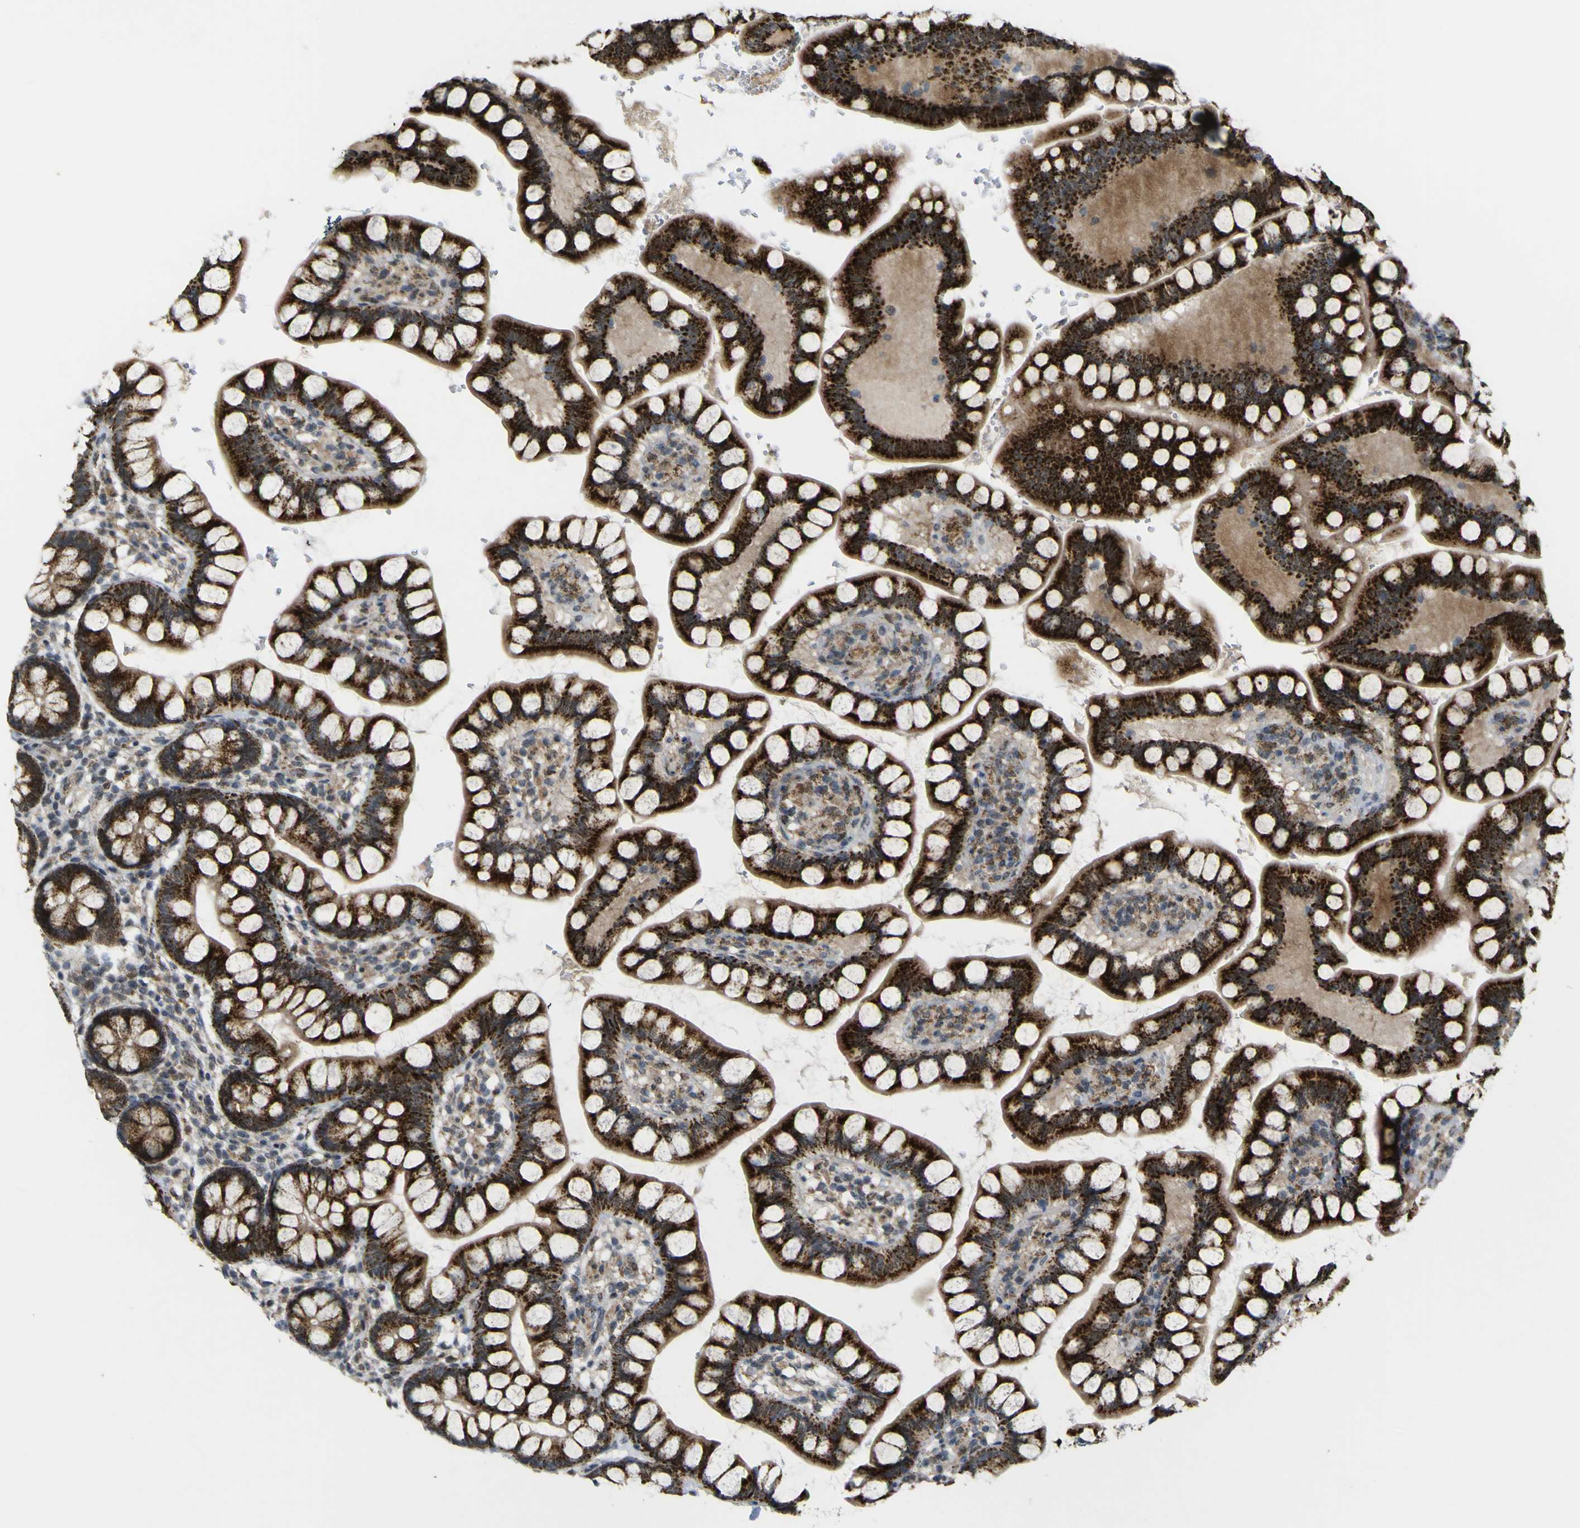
{"staining": {"intensity": "strong", "quantity": ">75%", "location": "cytoplasmic/membranous"}, "tissue": "small intestine", "cell_type": "Glandular cells", "image_type": "normal", "snomed": [{"axis": "morphology", "description": "Normal tissue, NOS"}, {"axis": "topography", "description": "Small intestine"}], "caption": "DAB (3,3'-diaminobenzidine) immunohistochemical staining of normal small intestine exhibits strong cytoplasmic/membranous protein staining in approximately >75% of glandular cells.", "gene": "ACBD5", "patient": {"sex": "female", "age": 58}}